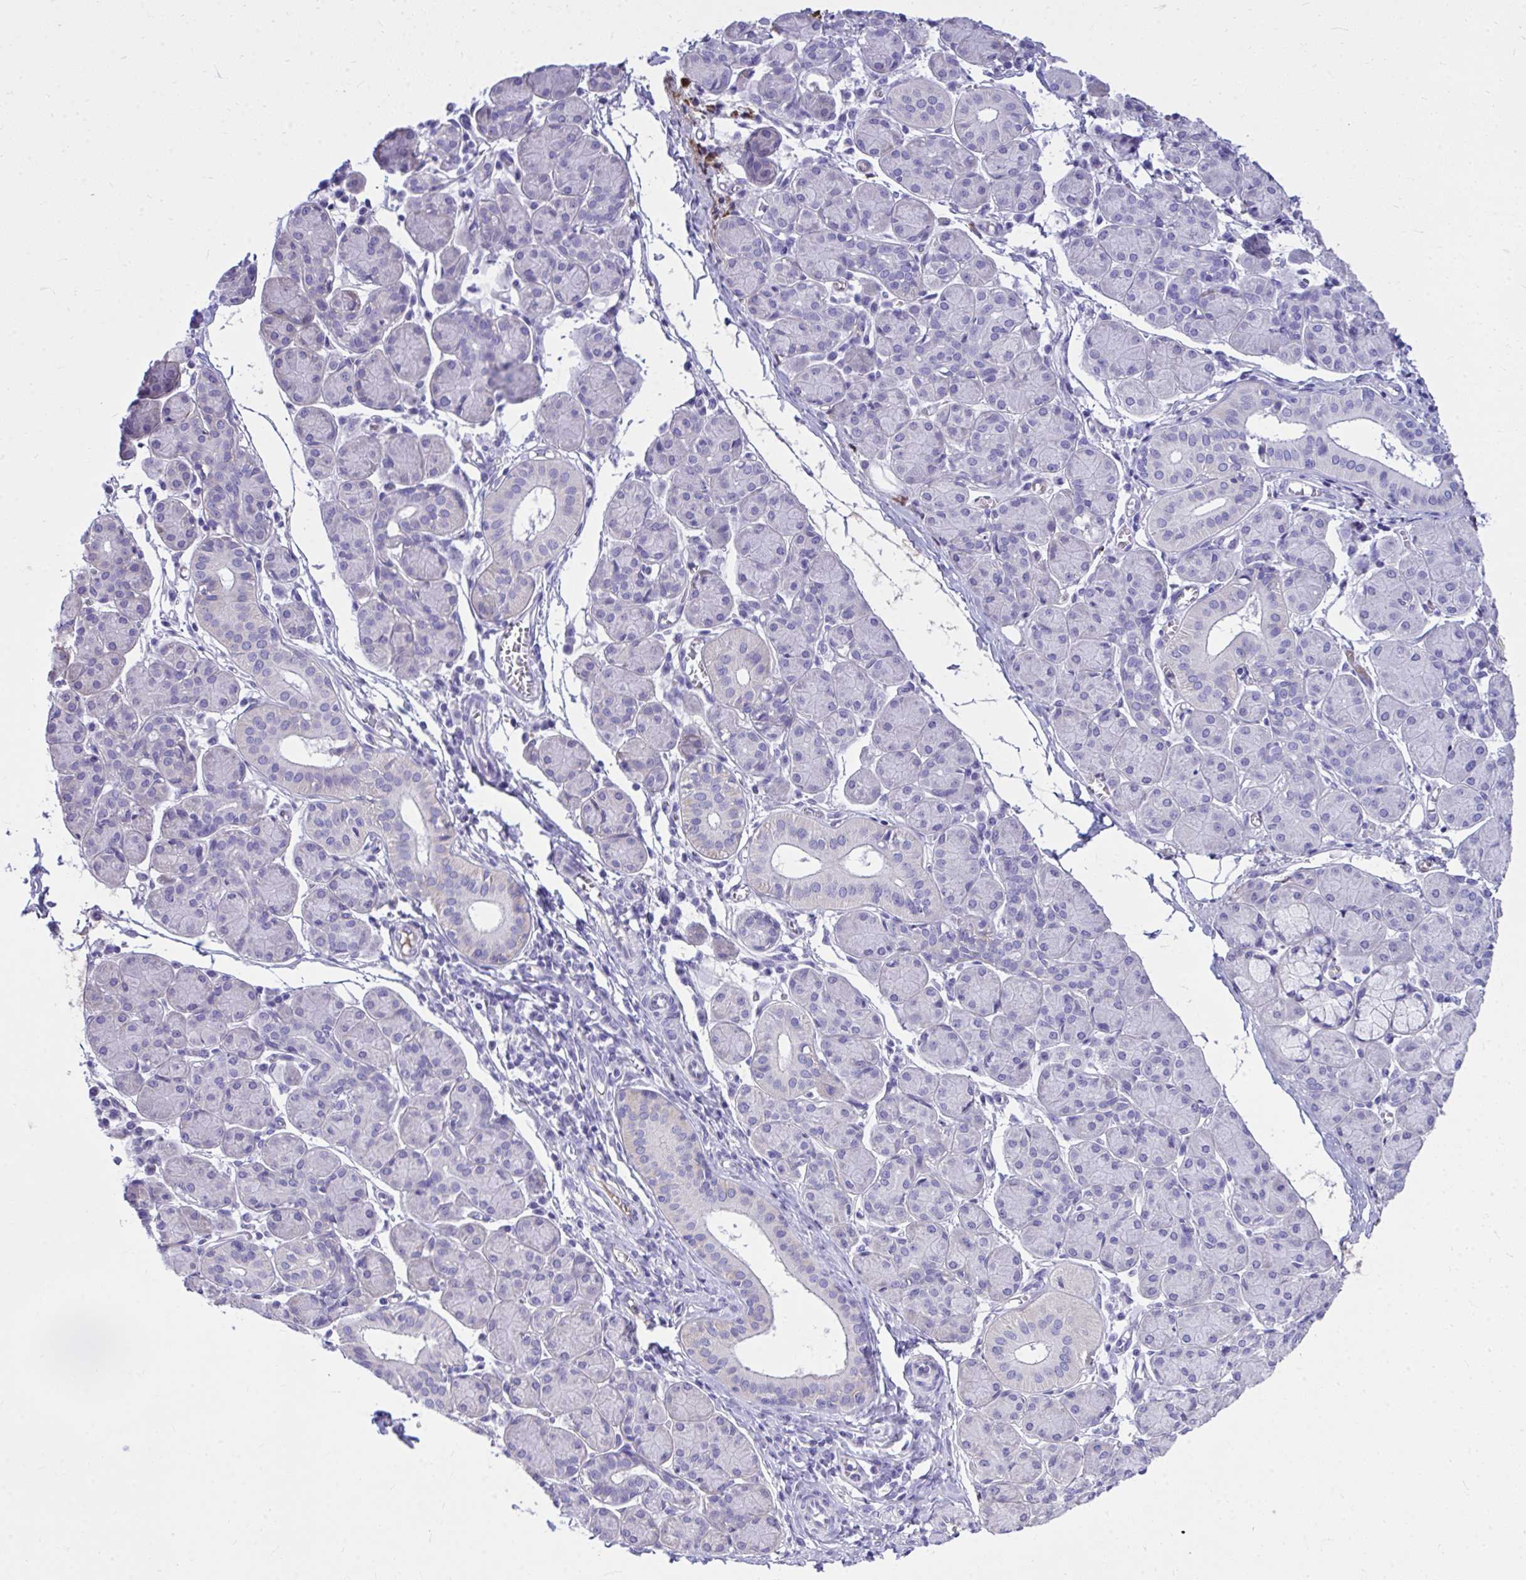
{"staining": {"intensity": "negative", "quantity": "none", "location": "none"}, "tissue": "salivary gland", "cell_type": "Glandular cells", "image_type": "normal", "snomed": [{"axis": "morphology", "description": "Normal tissue, NOS"}, {"axis": "morphology", "description": "Inflammation, NOS"}, {"axis": "topography", "description": "Lymph node"}, {"axis": "topography", "description": "Salivary gland"}], "caption": "Immunohistochemical staining of normal human salivary gland shows no significant staining in glandular cells. The staining was performed using DAB (3,3'-diaminobenzidine) to visualize the protein expression in brown, while the nuclei were stained in blue with hematoxylin (Magnification: 20x).", "gene": "HRG", "patient": {"sex": "male", "age": 3}}